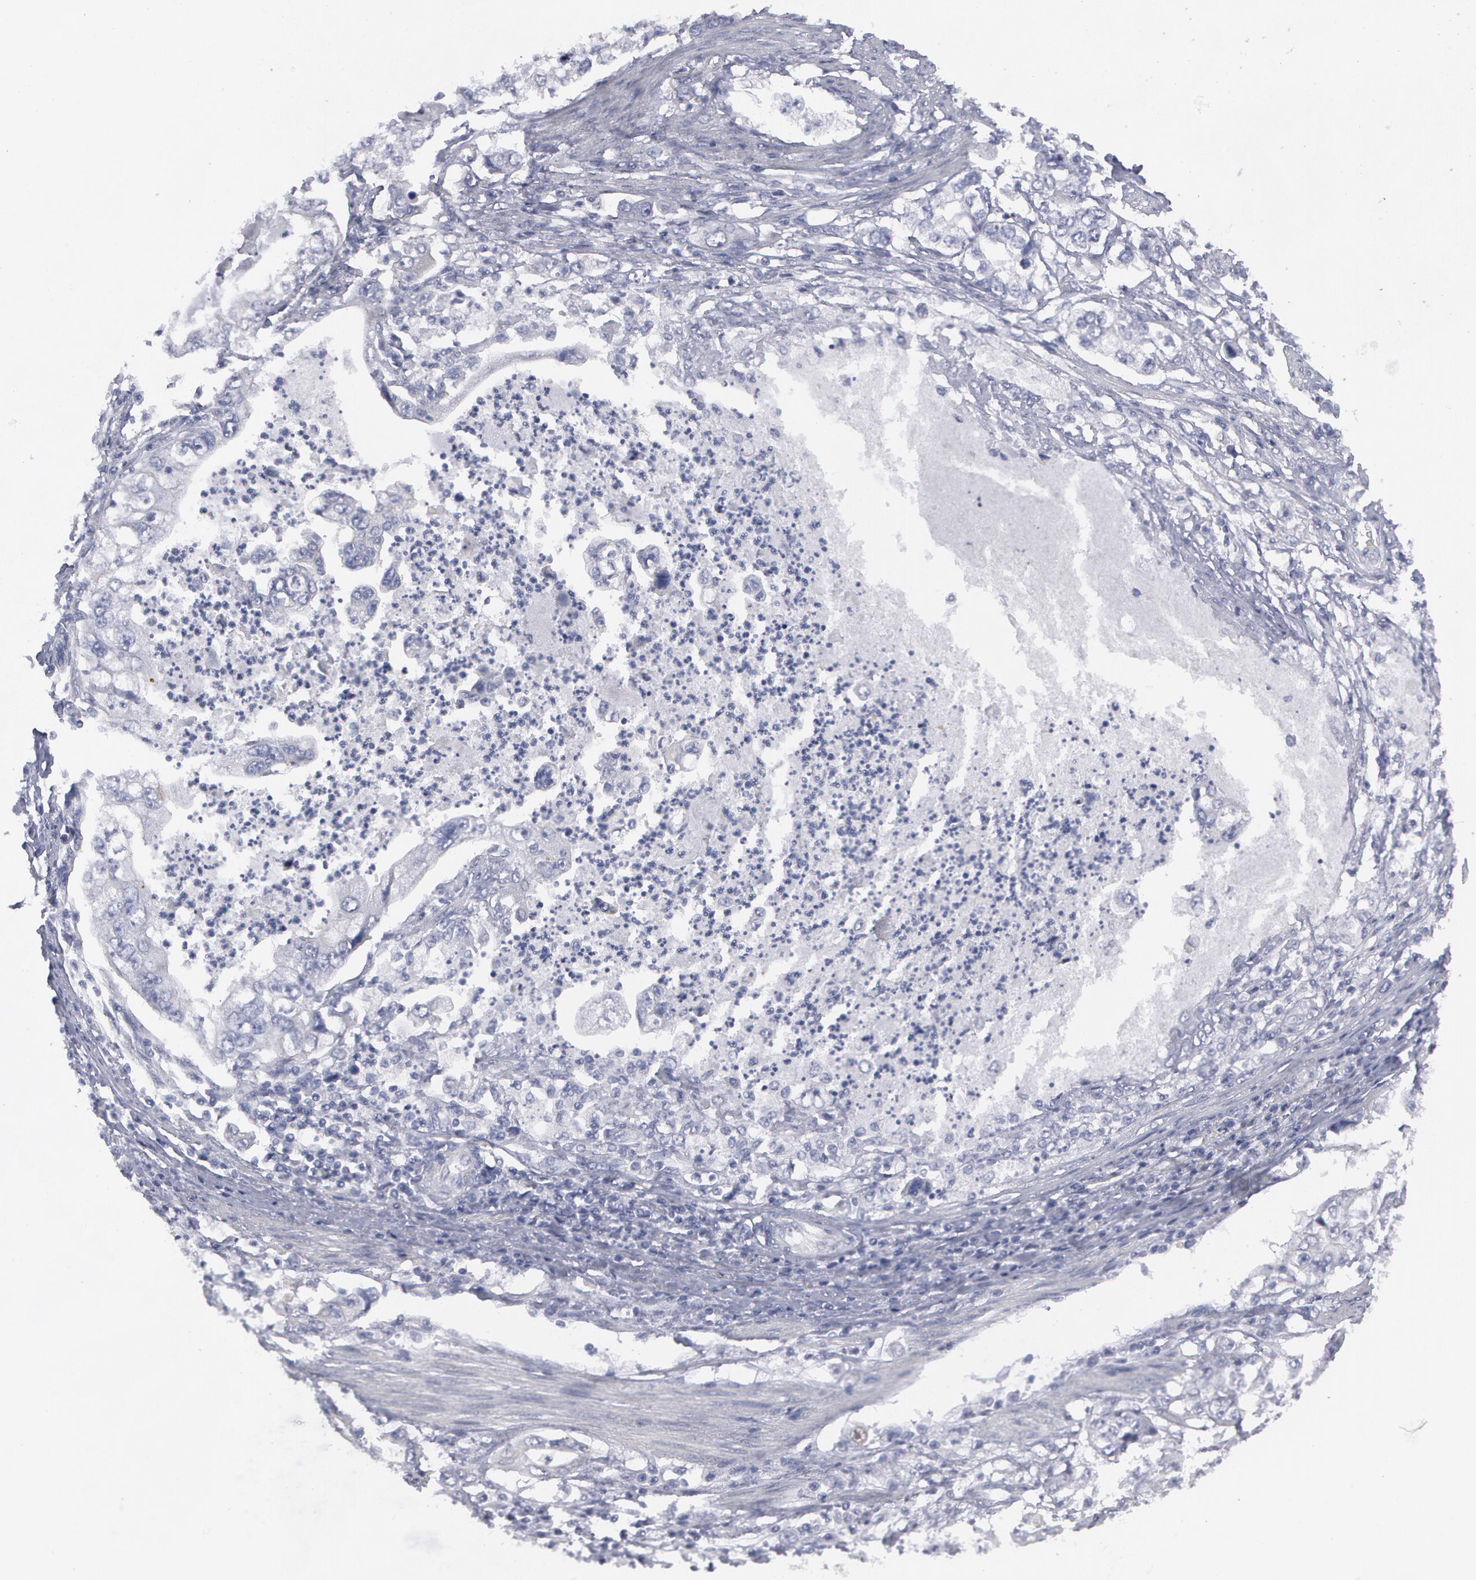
{"staining": {"intensity": "negative", "quantity": "none", "location": "none"}, "tissue": "stomach cancer", "cell_type": "Tumor cells", "image_type": "cancer", "snomed": [{"axis": "morphology", "description": "Adenocarcinoma, NOS"}, {"axis": "topography", "description": "Pancreas"}, {"axis": "topography", "description": "Stomach, upper"}], "caption": "Photomicrograph shows no significant protein staining in tumor cells of stomach cancer.", "gene": "SMC1B", "patient": {"sex": "male", "age": 77}}